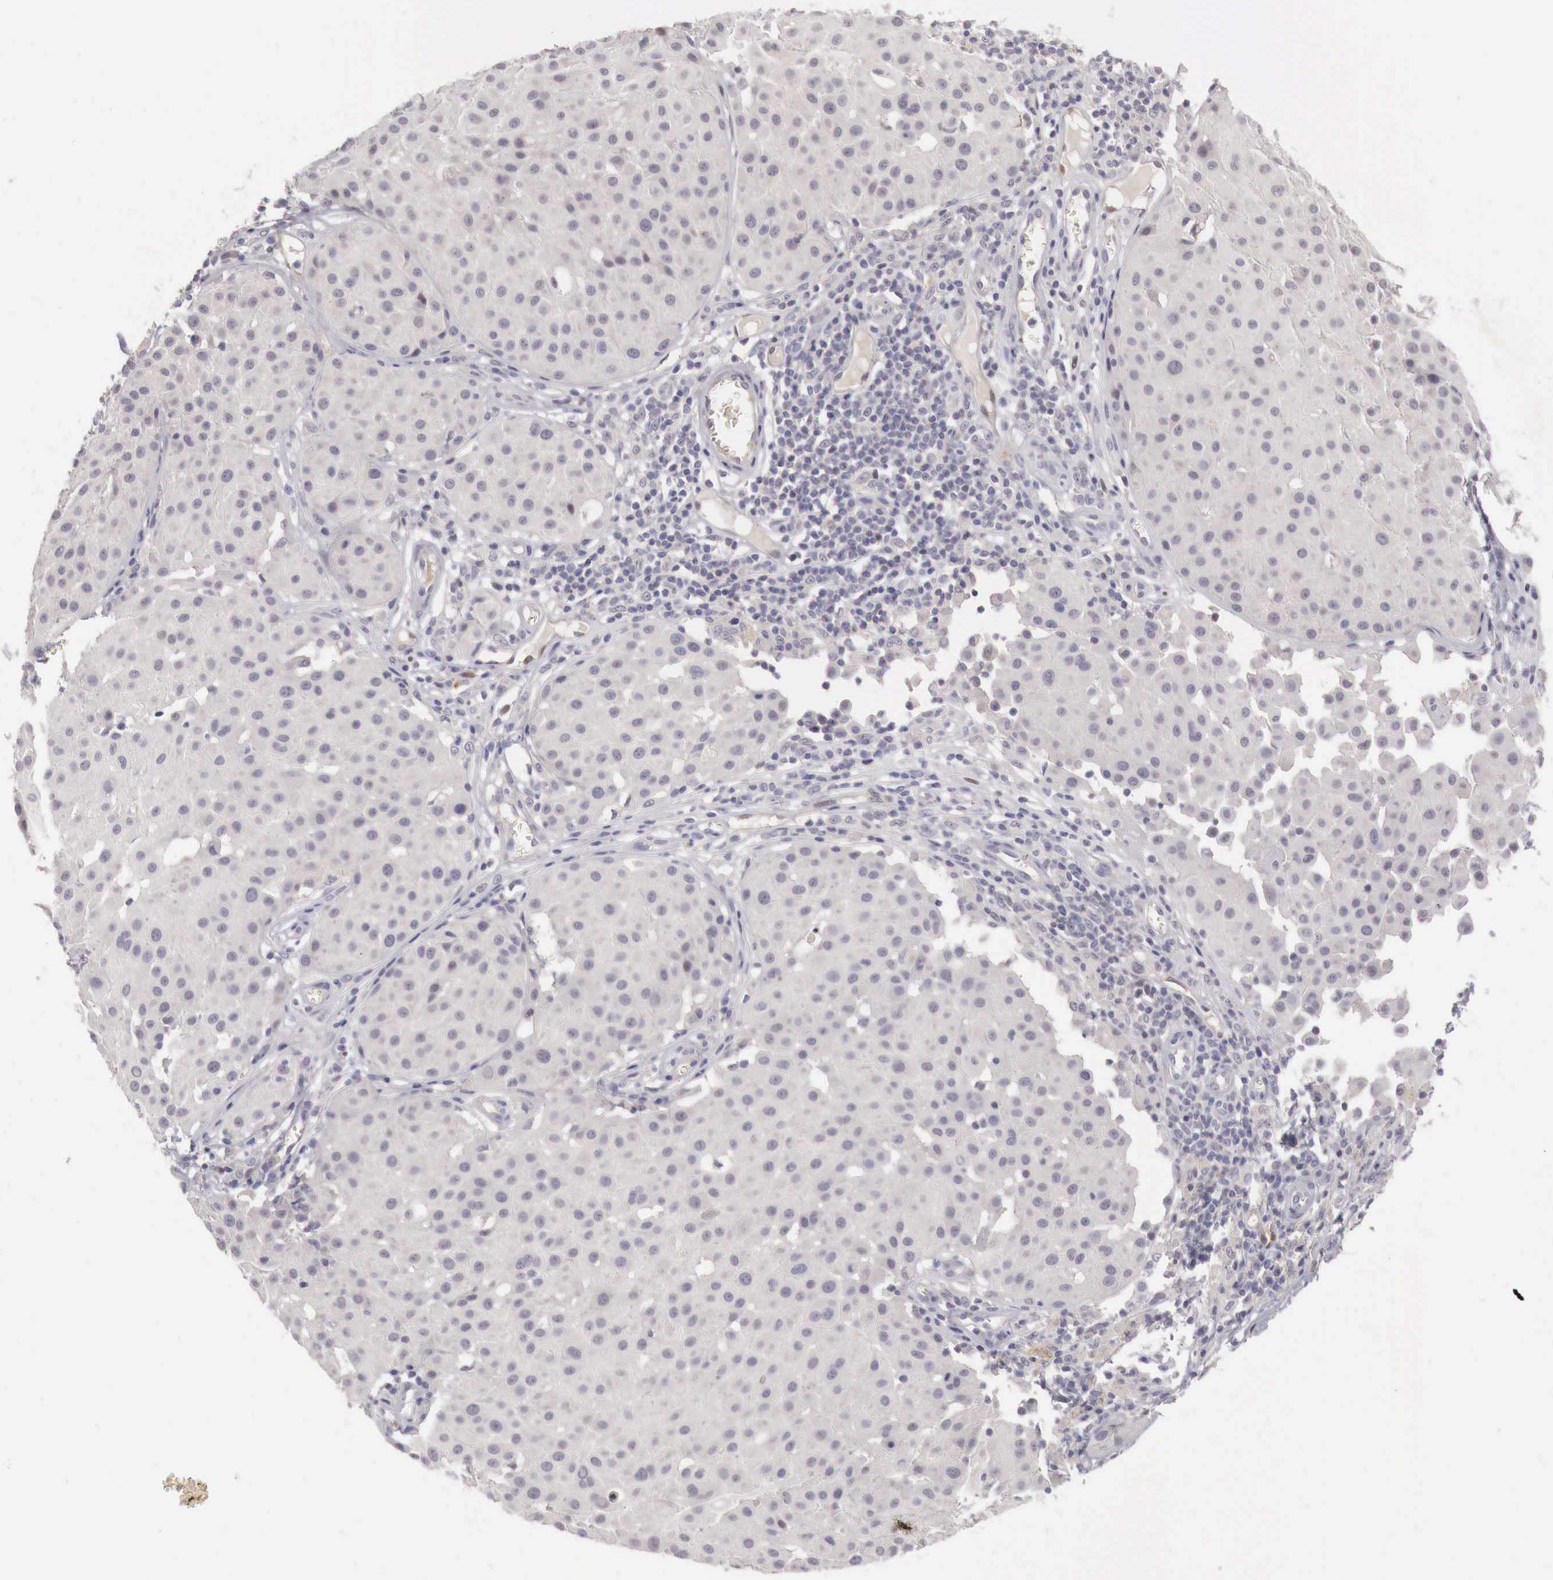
{"staining": {"intensity": "negative", "quantity": "none", "location": "none"}, "tissue": "melanoma", "cell_type": "Tumor cells", "image_type": "cancer", "snomed": [{"axis": "morphology", "description": "Malignant melanoma, NOS"}, {"axis": "topography", "description": "Skin"}], "caption": "This is a histopathology image of immunohistochemistry staining of melanoma, which shows no expression in tumor cells. Nuclei are stained in blue.", "gene": "GATA1", "patient": {"sex": "male", "age": 36}}